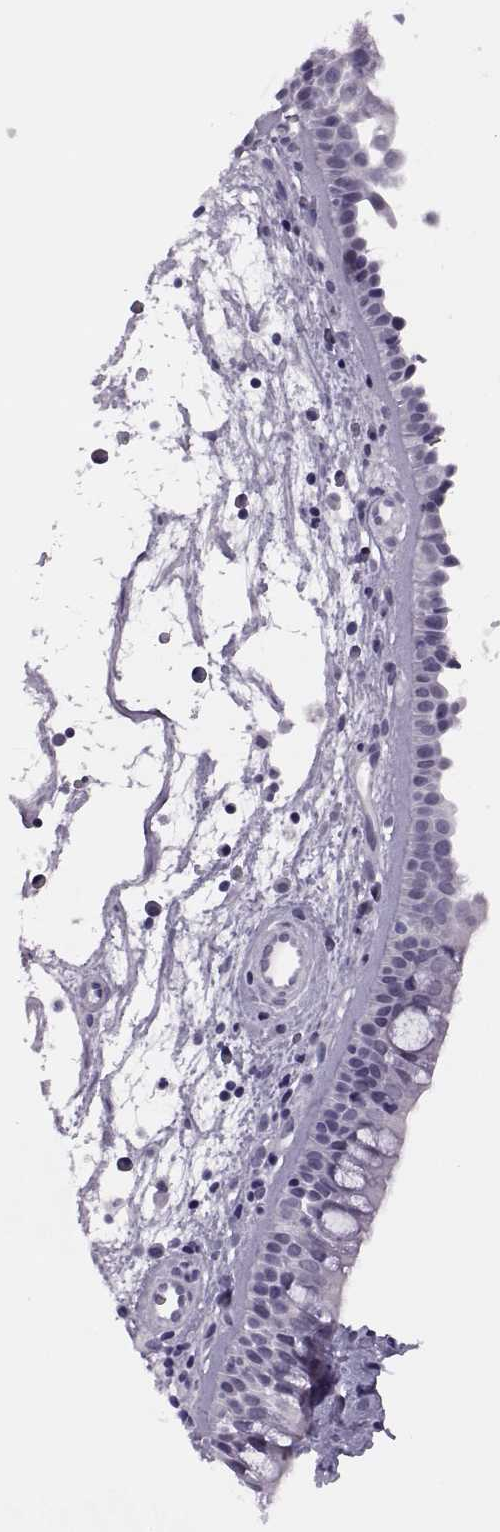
{"staining": {"intensity": "negative", "quantity": "none", "location": "none"}, "tissue": "nasopharynx", "cell_type": "Respiratory epithelial cells", "image_type": "normal", "snomed": [{"axis": "morphology", "description": "Normal tissue, NOS"}, {"axis": "topography", "description": "Nasopharynx"}], "caption": "Immunohistochemical staining of benign nasopharynx exhibits no significant expression in respiratory epithelial cells. (DAB IHC, high magnification).", "gene": "SYNGR4", "patient": {"sex": "female", "age": 68}}